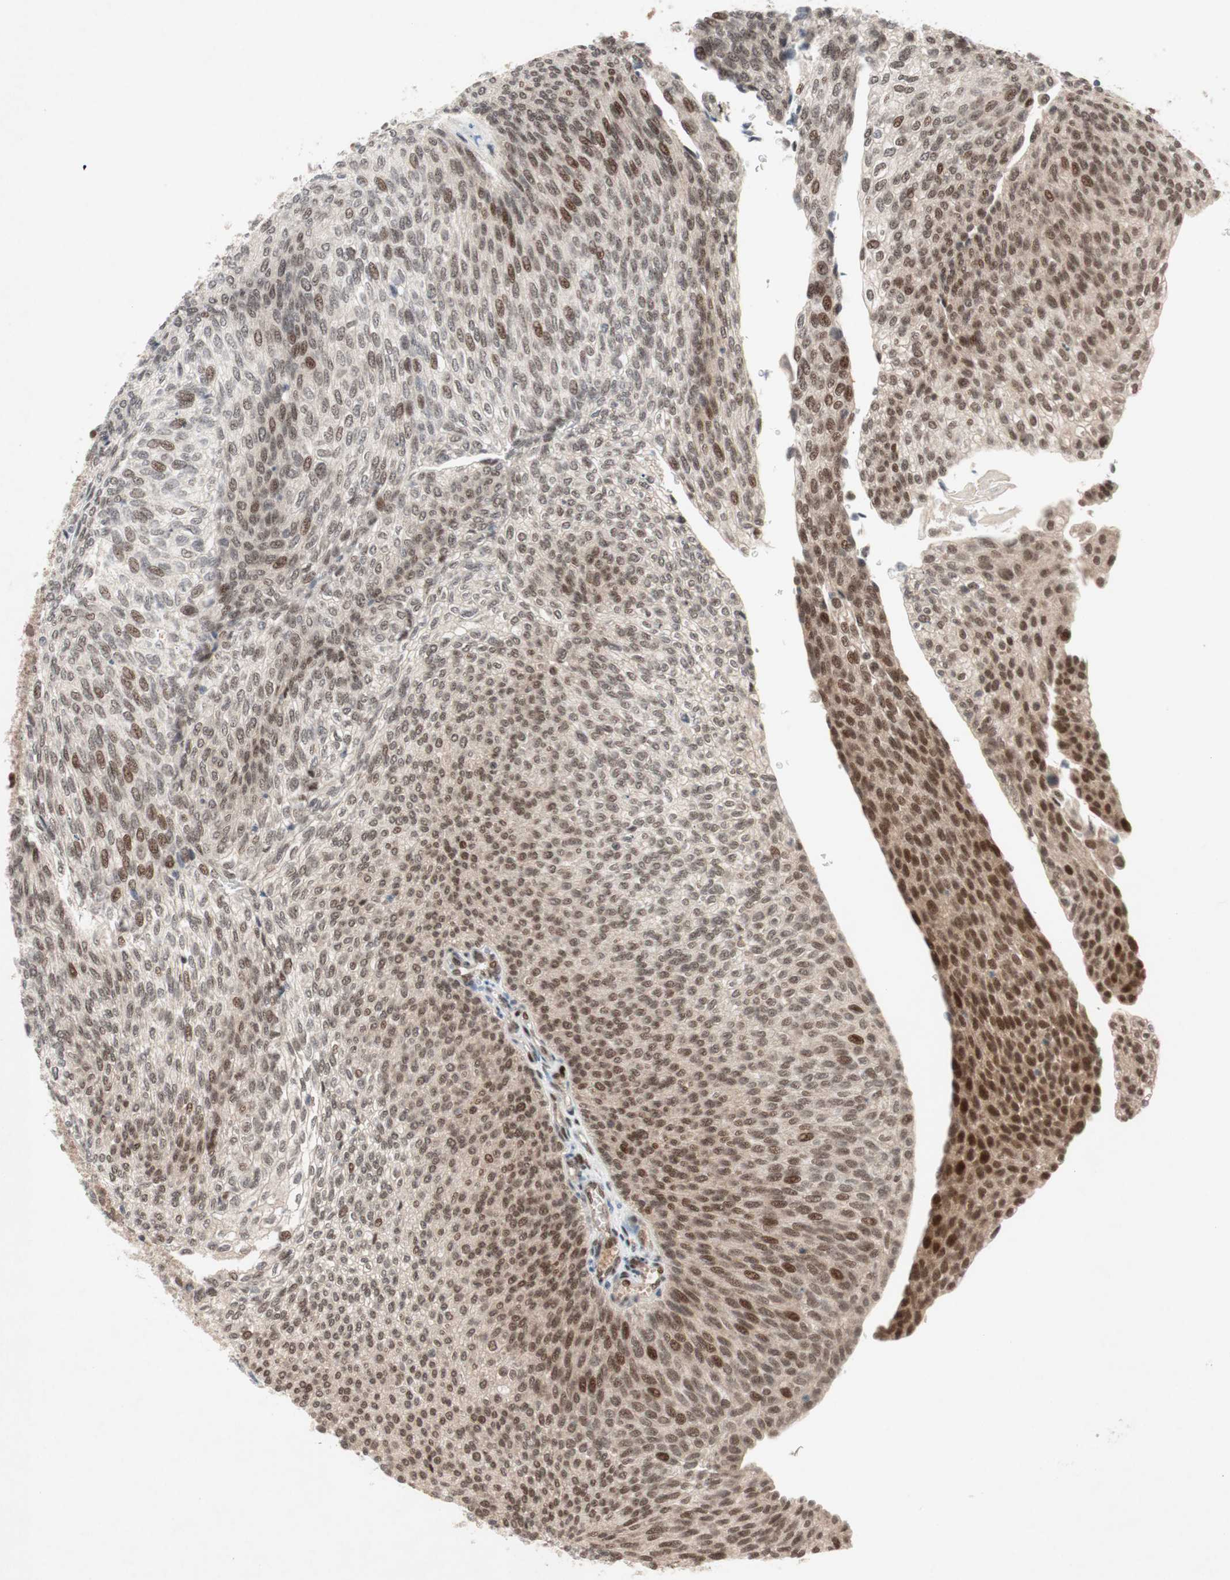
{"staining": {"intensity": "moderate", "quantity": ">75%", "location": "nuclear"}, "tissue": "urothelial cancer", "cell_type": "Tumor cells", "image_type": "cancer", "snomed": [{"axis": "morphology", "description": "Urothelial carcinoma, Low grade"}, {"axis": "topography", "description": "Urinary bladder"}], "caption": "A medium amount of moderate nuclear expression is present in about >75% of tumor cells in urothelial cancer tissue. (brown staining indicates protein expression, while blue staining denotes nuclei).", "gene": "TCF12", "patient": {"sex": "female", "age": 79}}